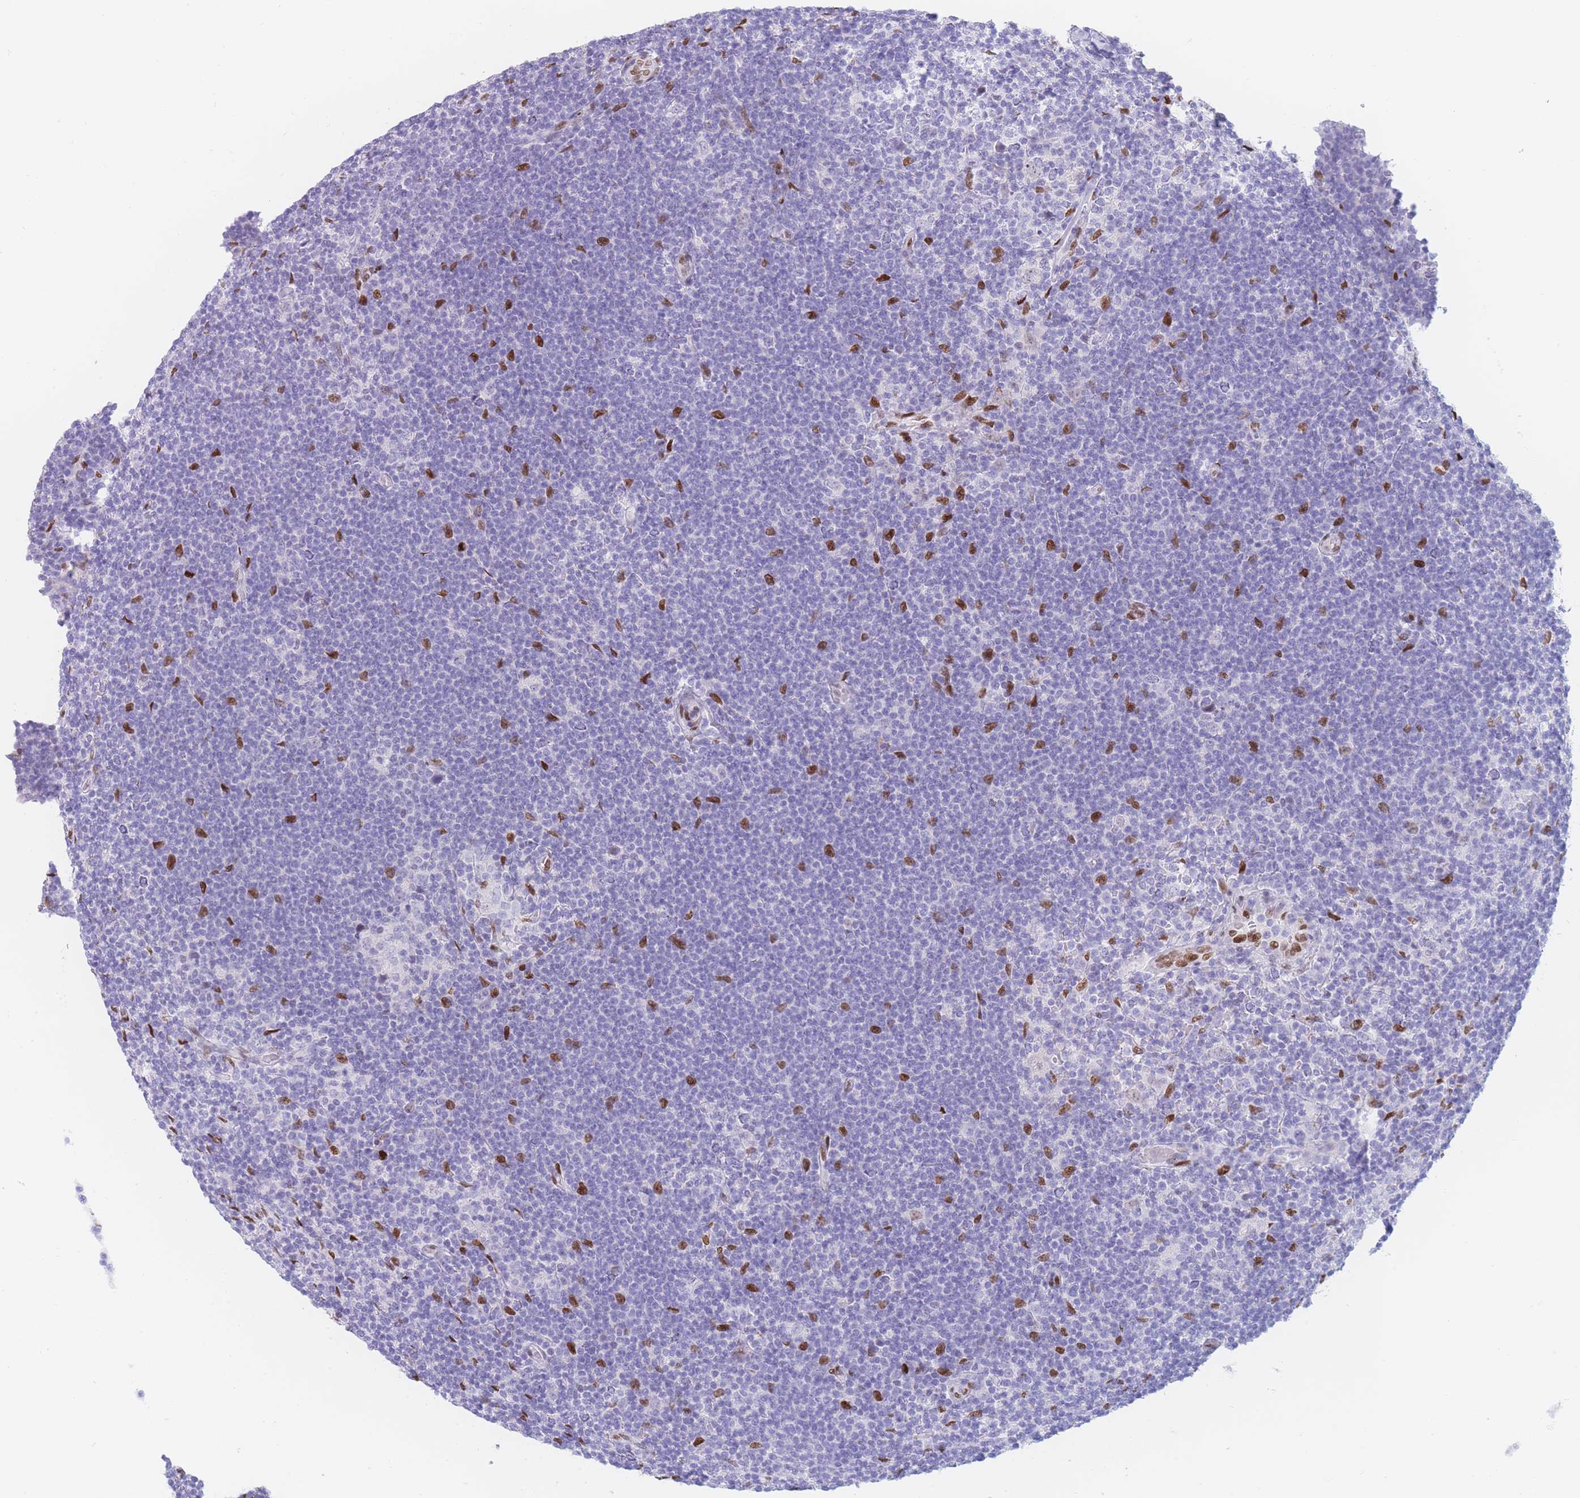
{"staining": {"intensity": "negative", "quantity": "none", "location": "none"}, "tissue": "lymphoma", "cell_type": "Tumor cells", "image_type": "cancer", "snomed": [{"axis": "morphology", "description": "Hodgkin's disease, NOS"}, {"axis": "topography", "description": "Lymph node"}], "caption": "A micrograph of lymphoma stained for a protein demonstrates no brown staining in tumor cells.", "gene": "PSMB5", "patient": {"sex": "female", "age": 57}}